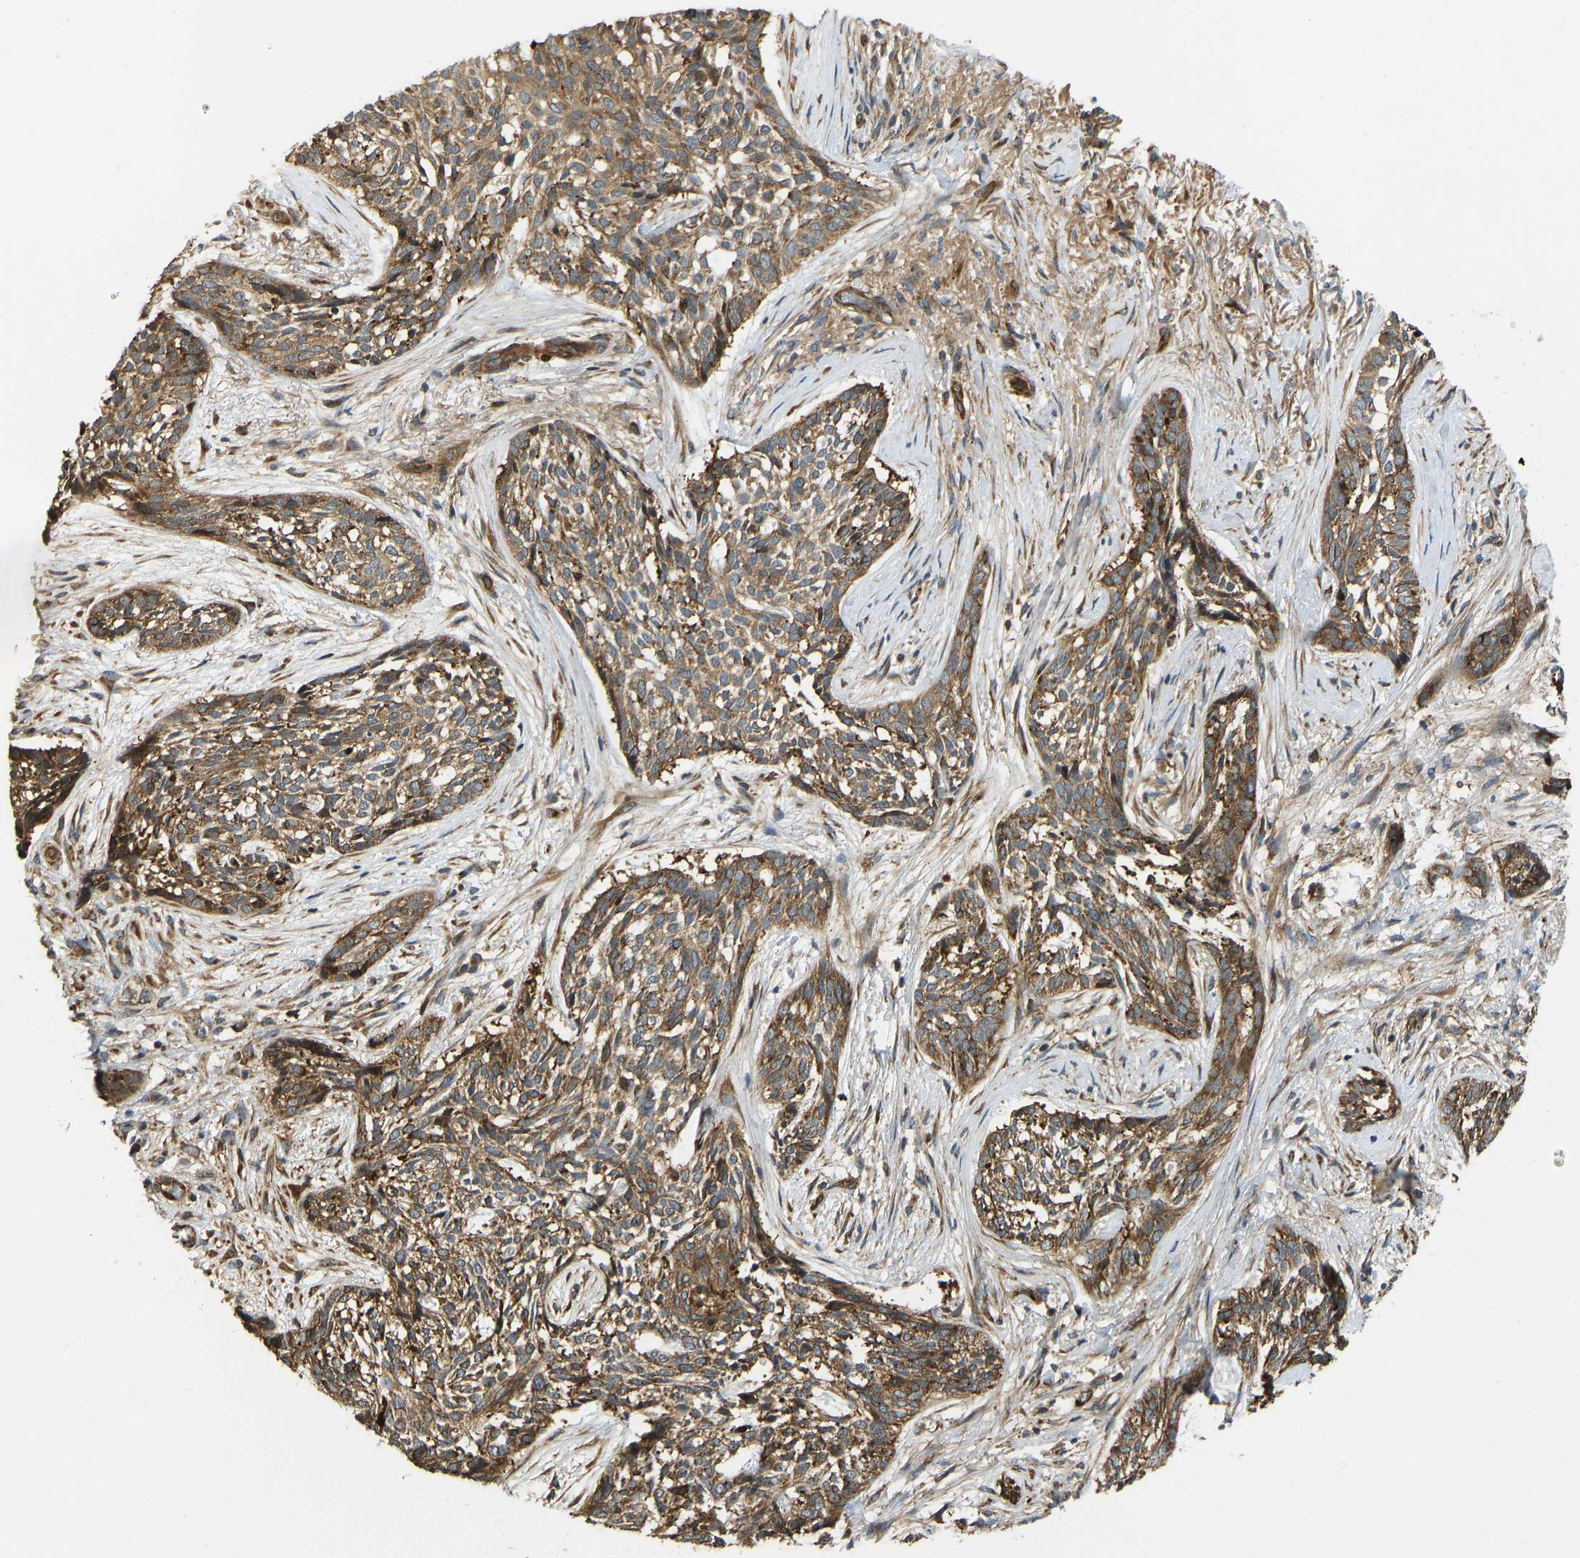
{"staining": {"intensity": "moderate", "quantity": ">75%", "location": "cytoplasmic/membranous"}, "tissue": "skin cancer", "cell_type": "Tumor cells", "image_type": "cancer", "snomed": [{"axis": "morphology", "description": "Basal cell carcinoma"}, {"axis": "topography", "description": "Skin"}], "caption": "A photomicrograph of skin cancer stained for a protein shows moderate cytoplasmic/membranous brown staining in tumor cells.", "gene": "RASGRF2", "patient": {"sex": "female", "age": 88}}